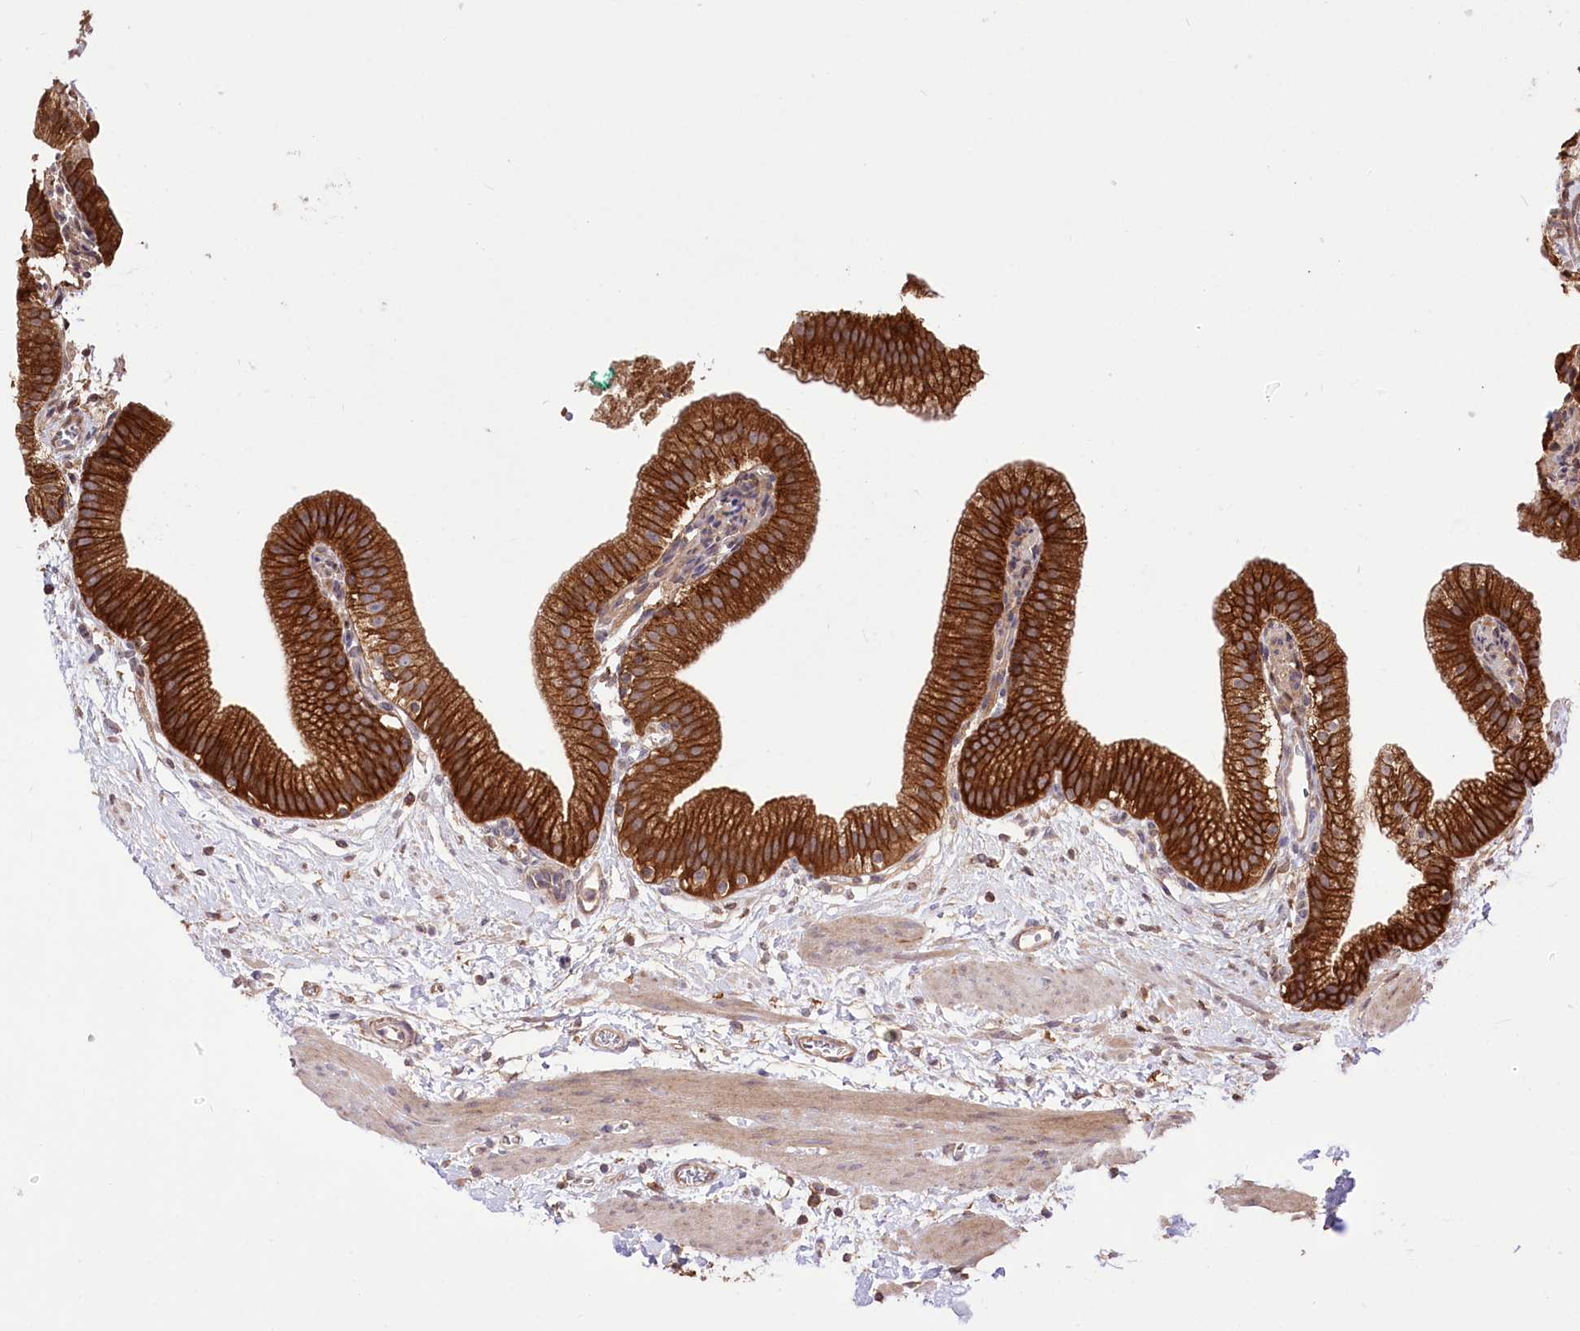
{"staining": {"intensity": "strong", "quantity": ">75%", "location": "cytoplasmic/membranous"}, "tissue": "gallbladder", "cell_type": "Glandular cells", "image_type": "normal", "snomed": [{"axis": "morphology", "description": "Normal tissue, NOS"}, {"axis": "topography", "description": "Gallbladder"}], "caption": "Immunohistochemistry (IHC) image of unremarkable gallbladder stained for a protein (brown), which reveals high levels of strong cytoplasmic/membranous expression in about >75% of glandular cells.", "gene": "XYLB", "patient": {"sex": "male", "age": 55}}